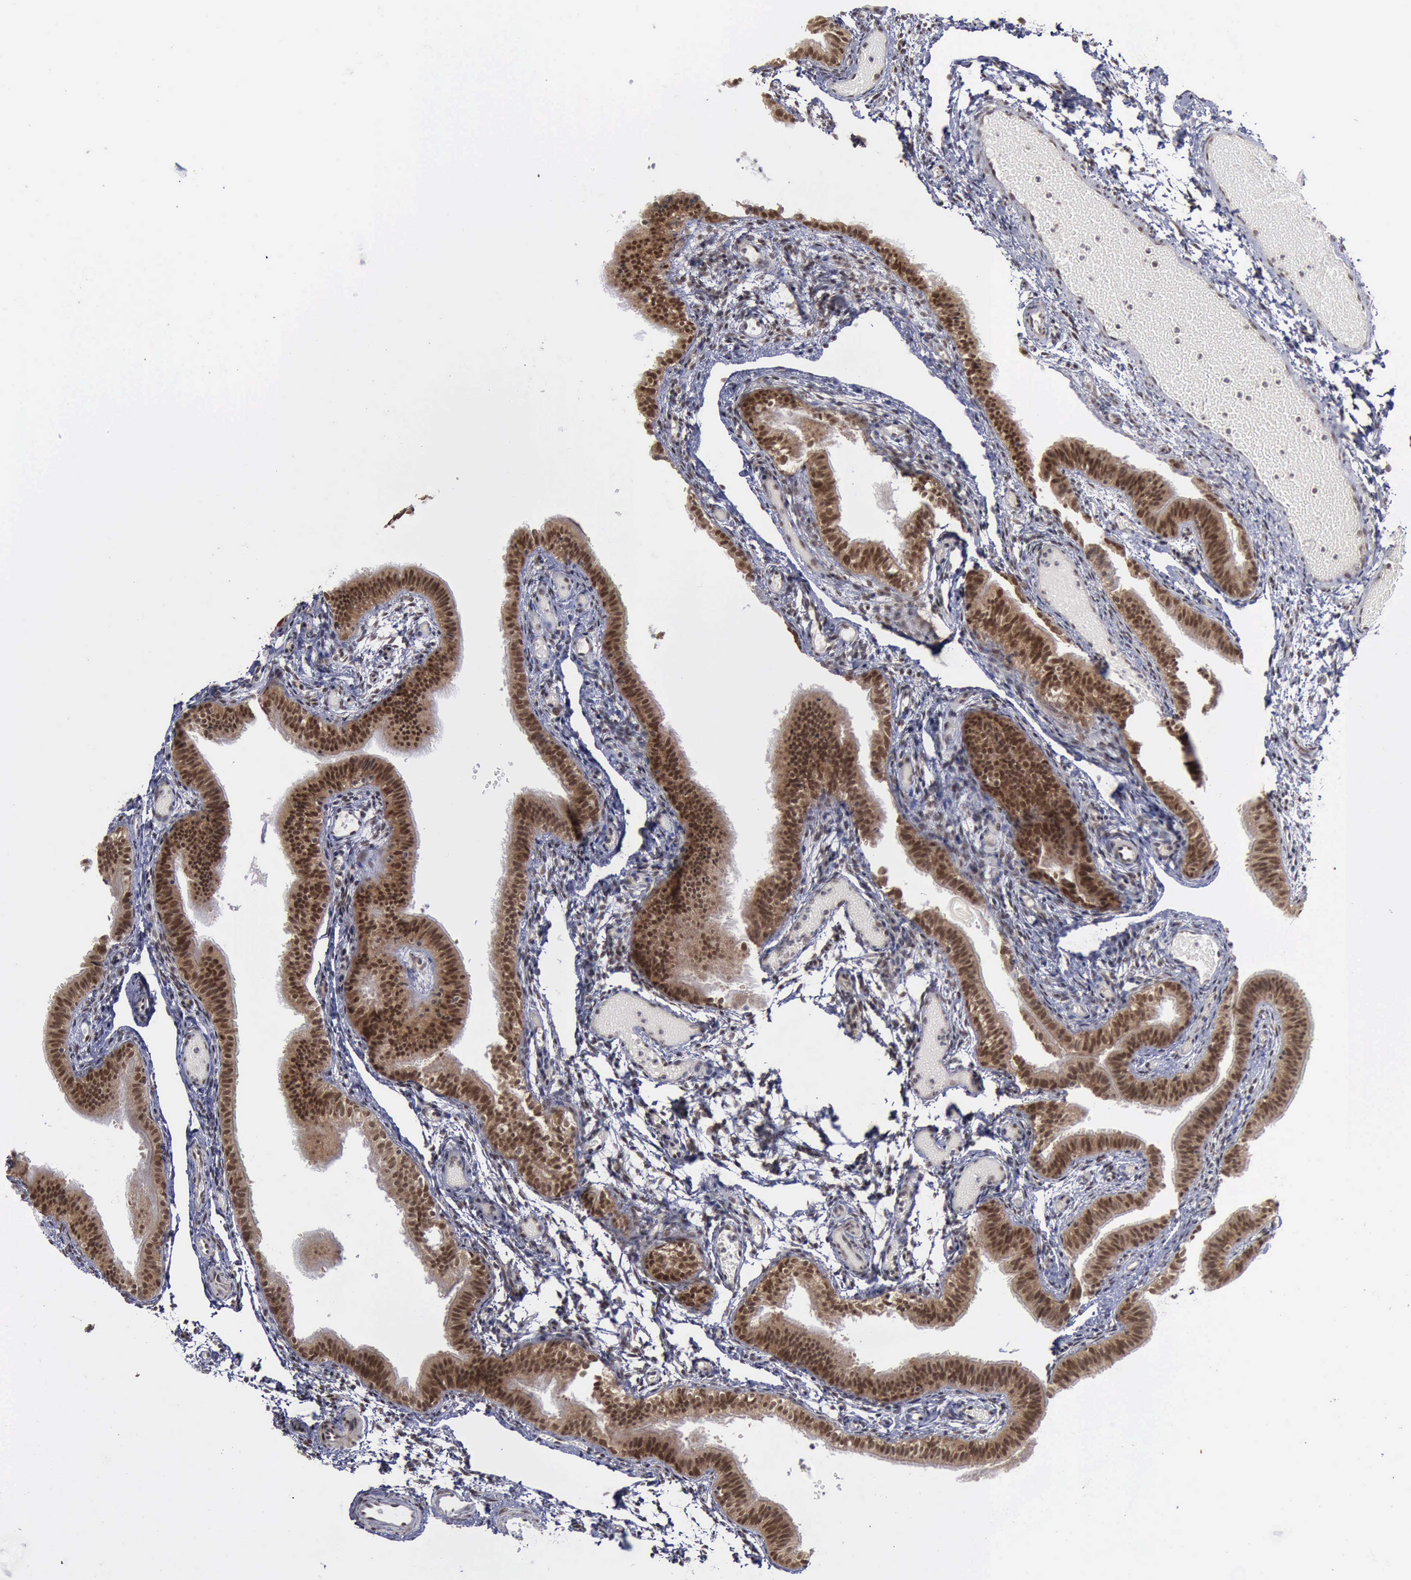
{"staining": {"intensity": "moderate", "quantity": ">75%", "location": "cytoplasmic/membranous,nuclear"}, "tissue": "fallopian tube", "cell_type": "Glandular cells", "image_type": "normal", "snomed": [{"axis": "morphology", "description": "Normal tissue, NOS"}, {"axis": "morphology", "description": "Dermoid, NOS"}, {"axis": "topography", "description": "Fallopian tube"}], "caption": "Human fallopian tube stained for a protein (brown) shows moderate cytoplasmic/membranous,nuclear positive positivity in about >75% of glandular cells.", "gene": "RTCB", "patient": {"sex": "female", "age": 33}}